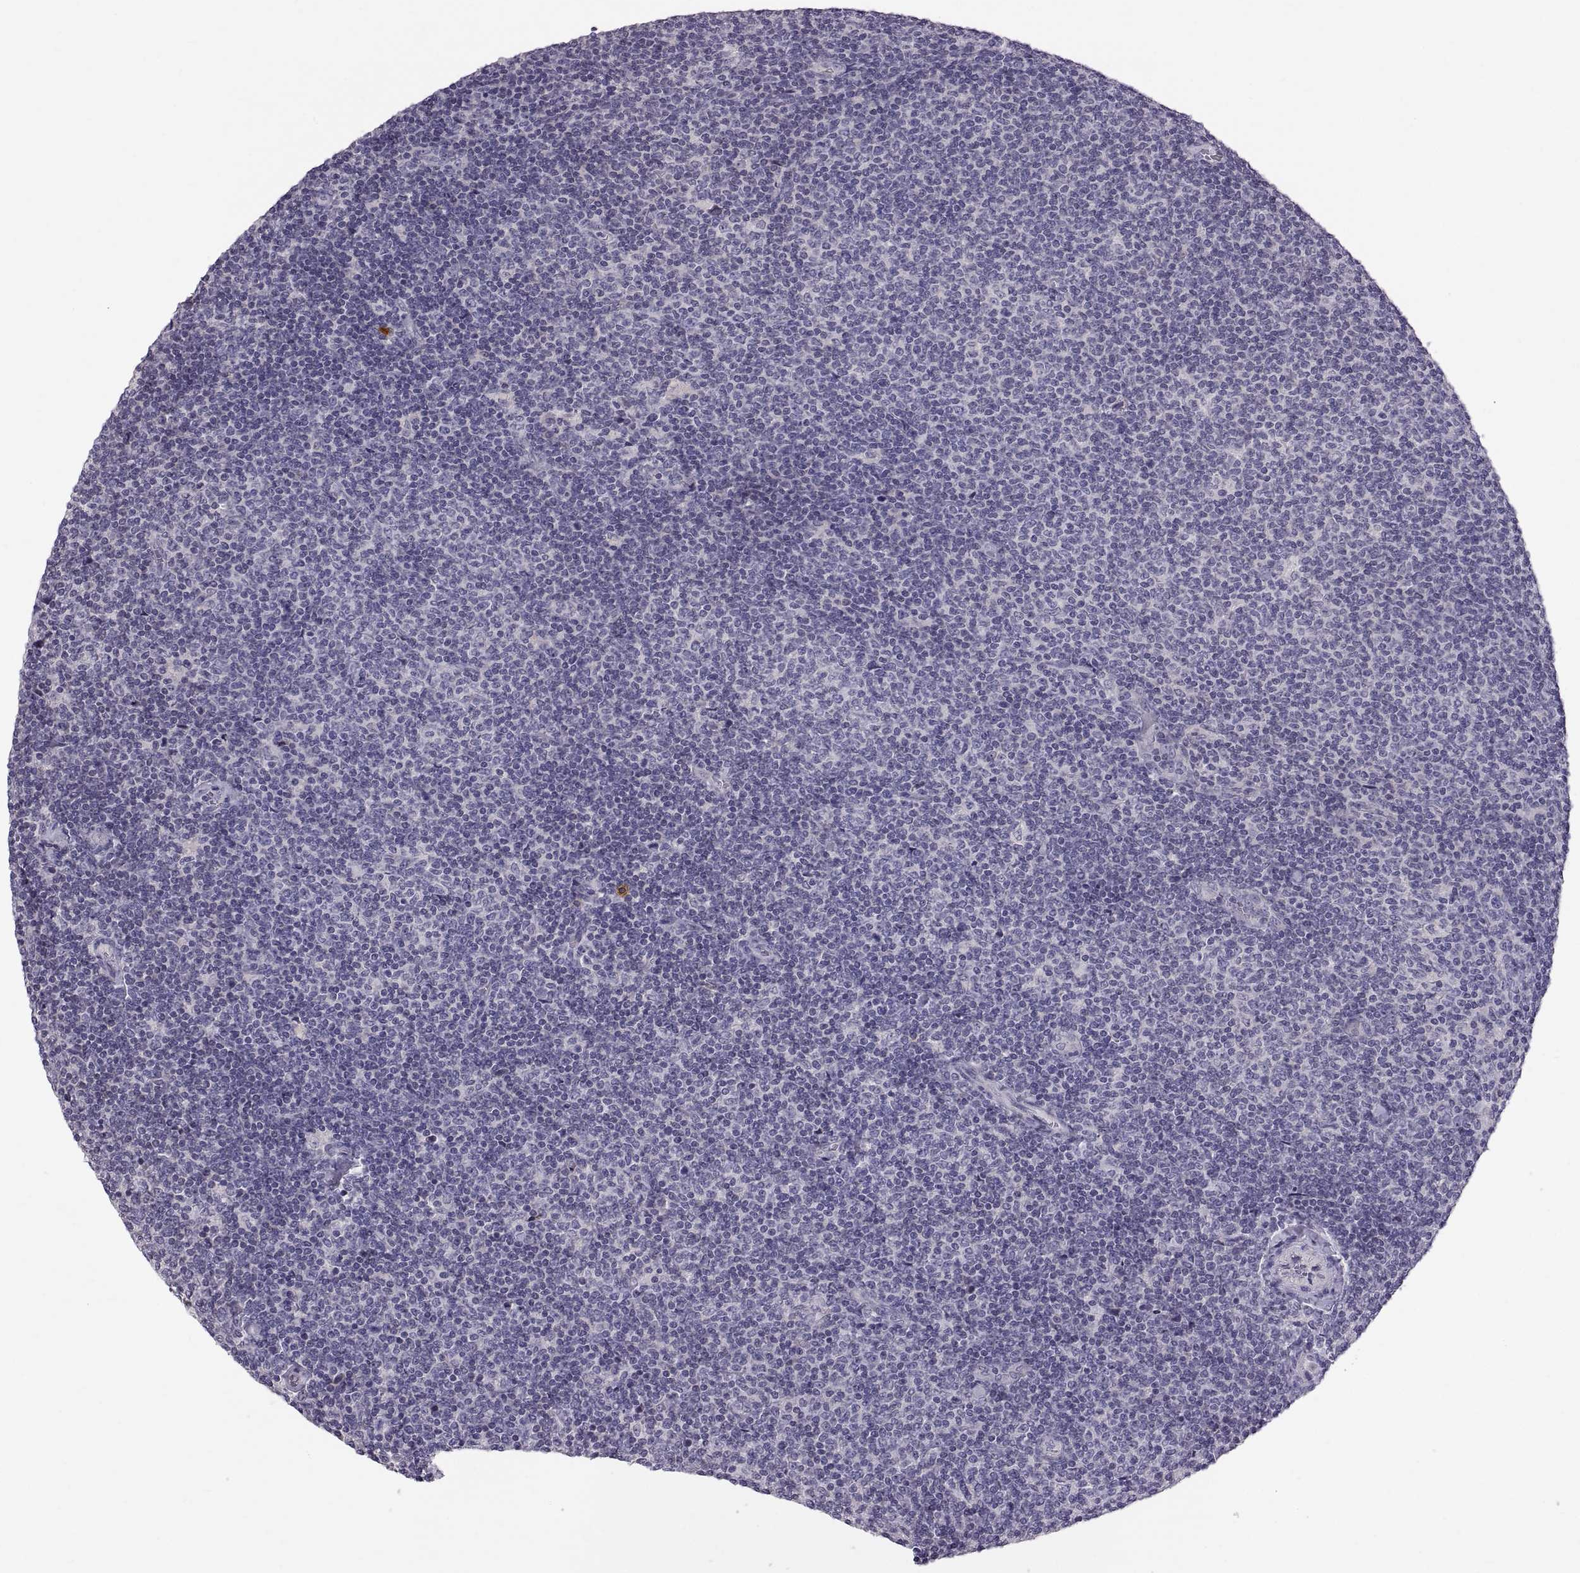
{"staining": {"intensity": "negative", "quantity": "none", "location": "none"}, "tissue": "lymphoma", "cell_type": "Tumor cells", "image_type": "cancer", "snomed": [{"axis": "morphology", "description": "Malignant lymphoma, non-Hodgkin's type, Low grade"}, {"axis": "topography", "description": "Lymph node"}], "caption": "Malignant lymphoma, non-Hodgkin's type (low-grade) stained for a protein using immunohistochemistry displays no positivity tumor cells.", "gene": "WFDC8", "patient": {"sex": "male", "age": 52}}